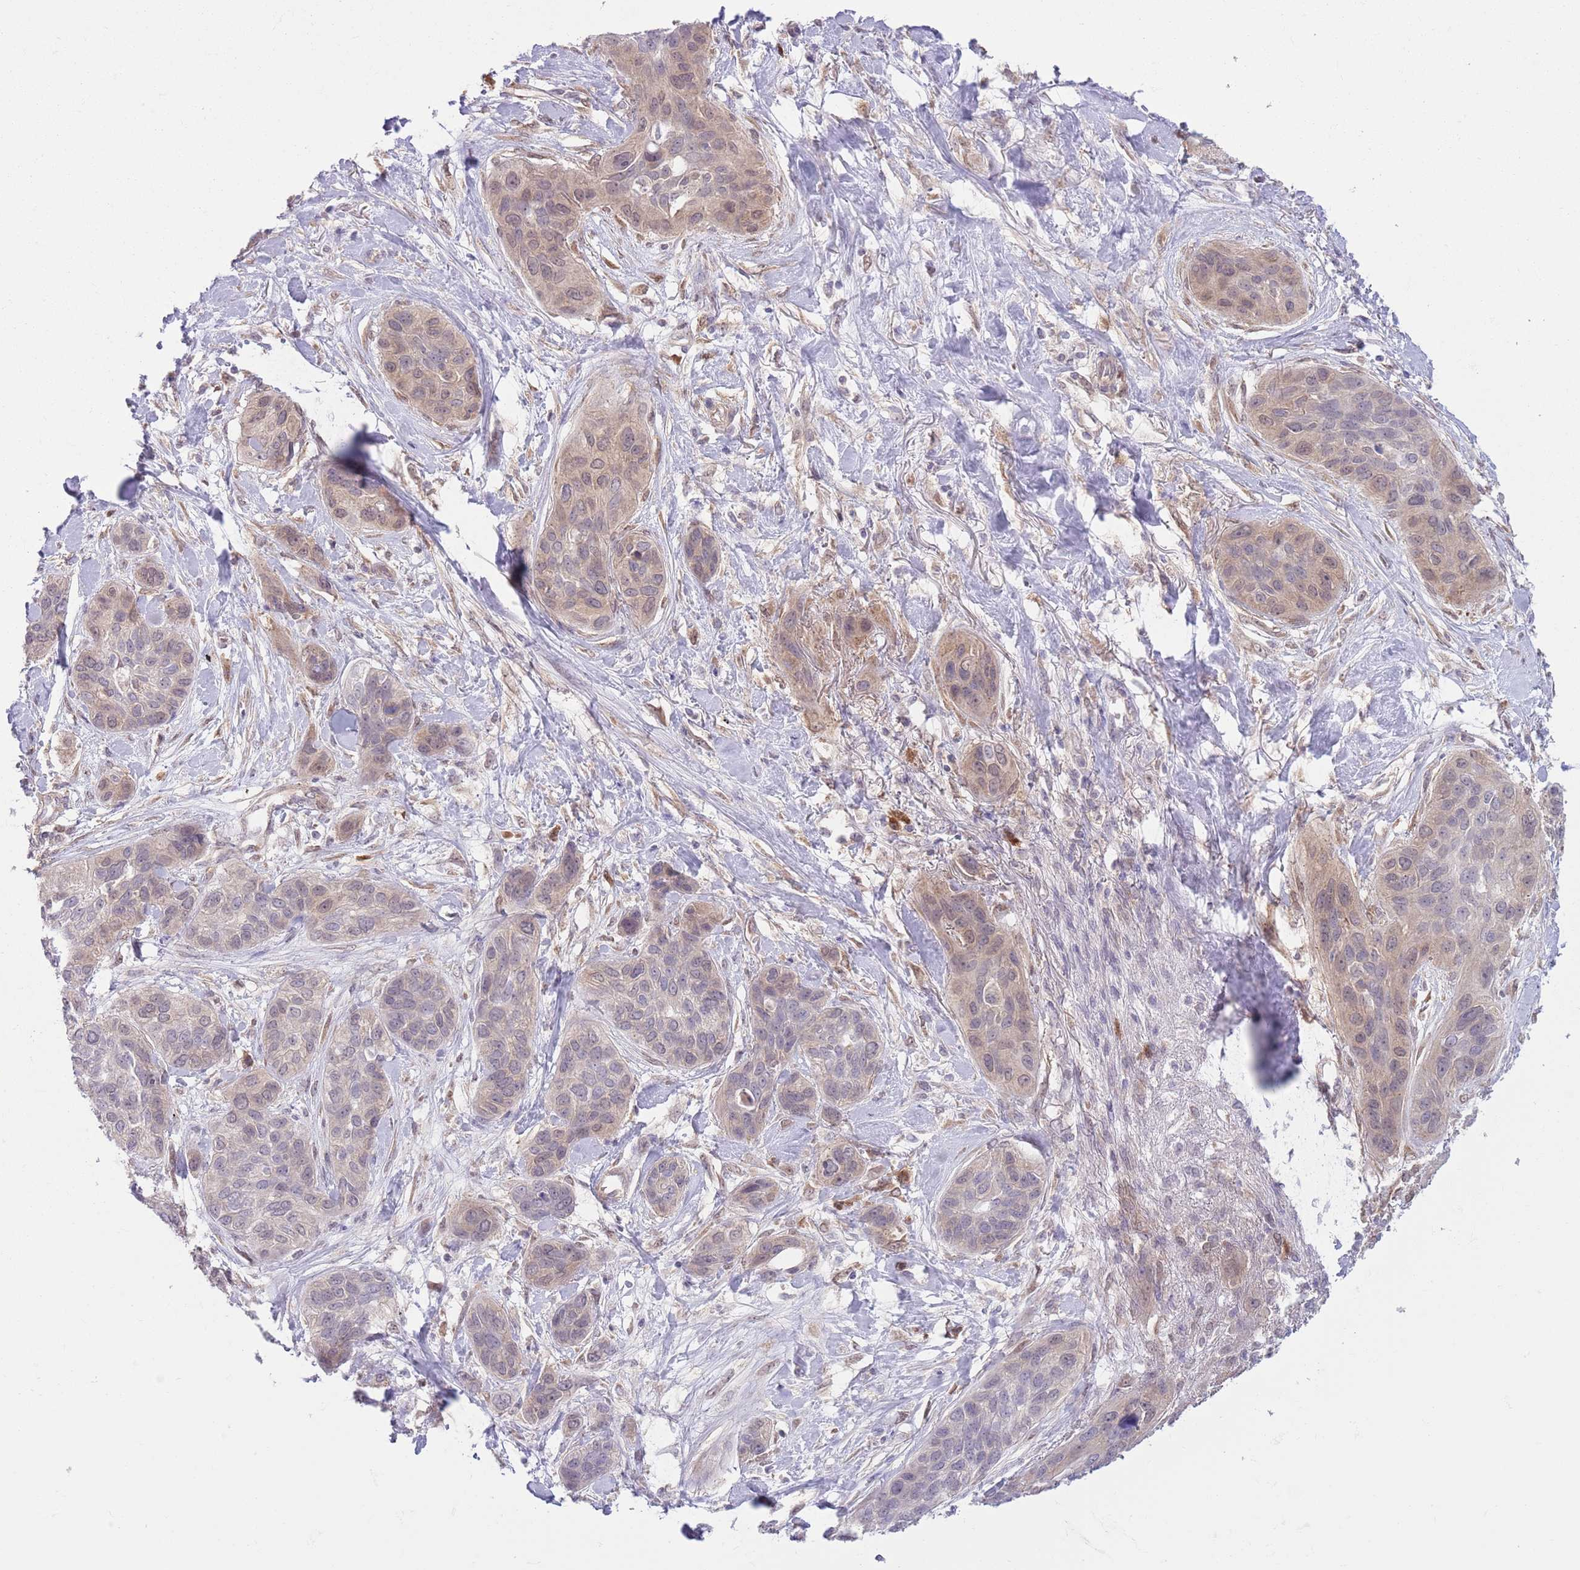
{"staining": {"intensity": "weak", "quantity": "25%-75%", "location": "cytoplasmic/membranous"}, "tissue": "lung cancer", "cell_type": "Tumor cells", "image_type": "cancer", "snomed": [{"axis": "morphology", "description": "Squamous cell carcinoma, NOS"}, {"axis": "topography", "description": "Lung"}], "caption": "Immunohistochemistry (DAB (3,3'-diaminobenzidine)) staining of human squamous cell carcinoma (lung) exhibits weak cytoplasmic/membranous protein expression in about 25%-75% of tumor cells.", "gene": "COPE", "patient": {"sex": "female", "age": 70}}